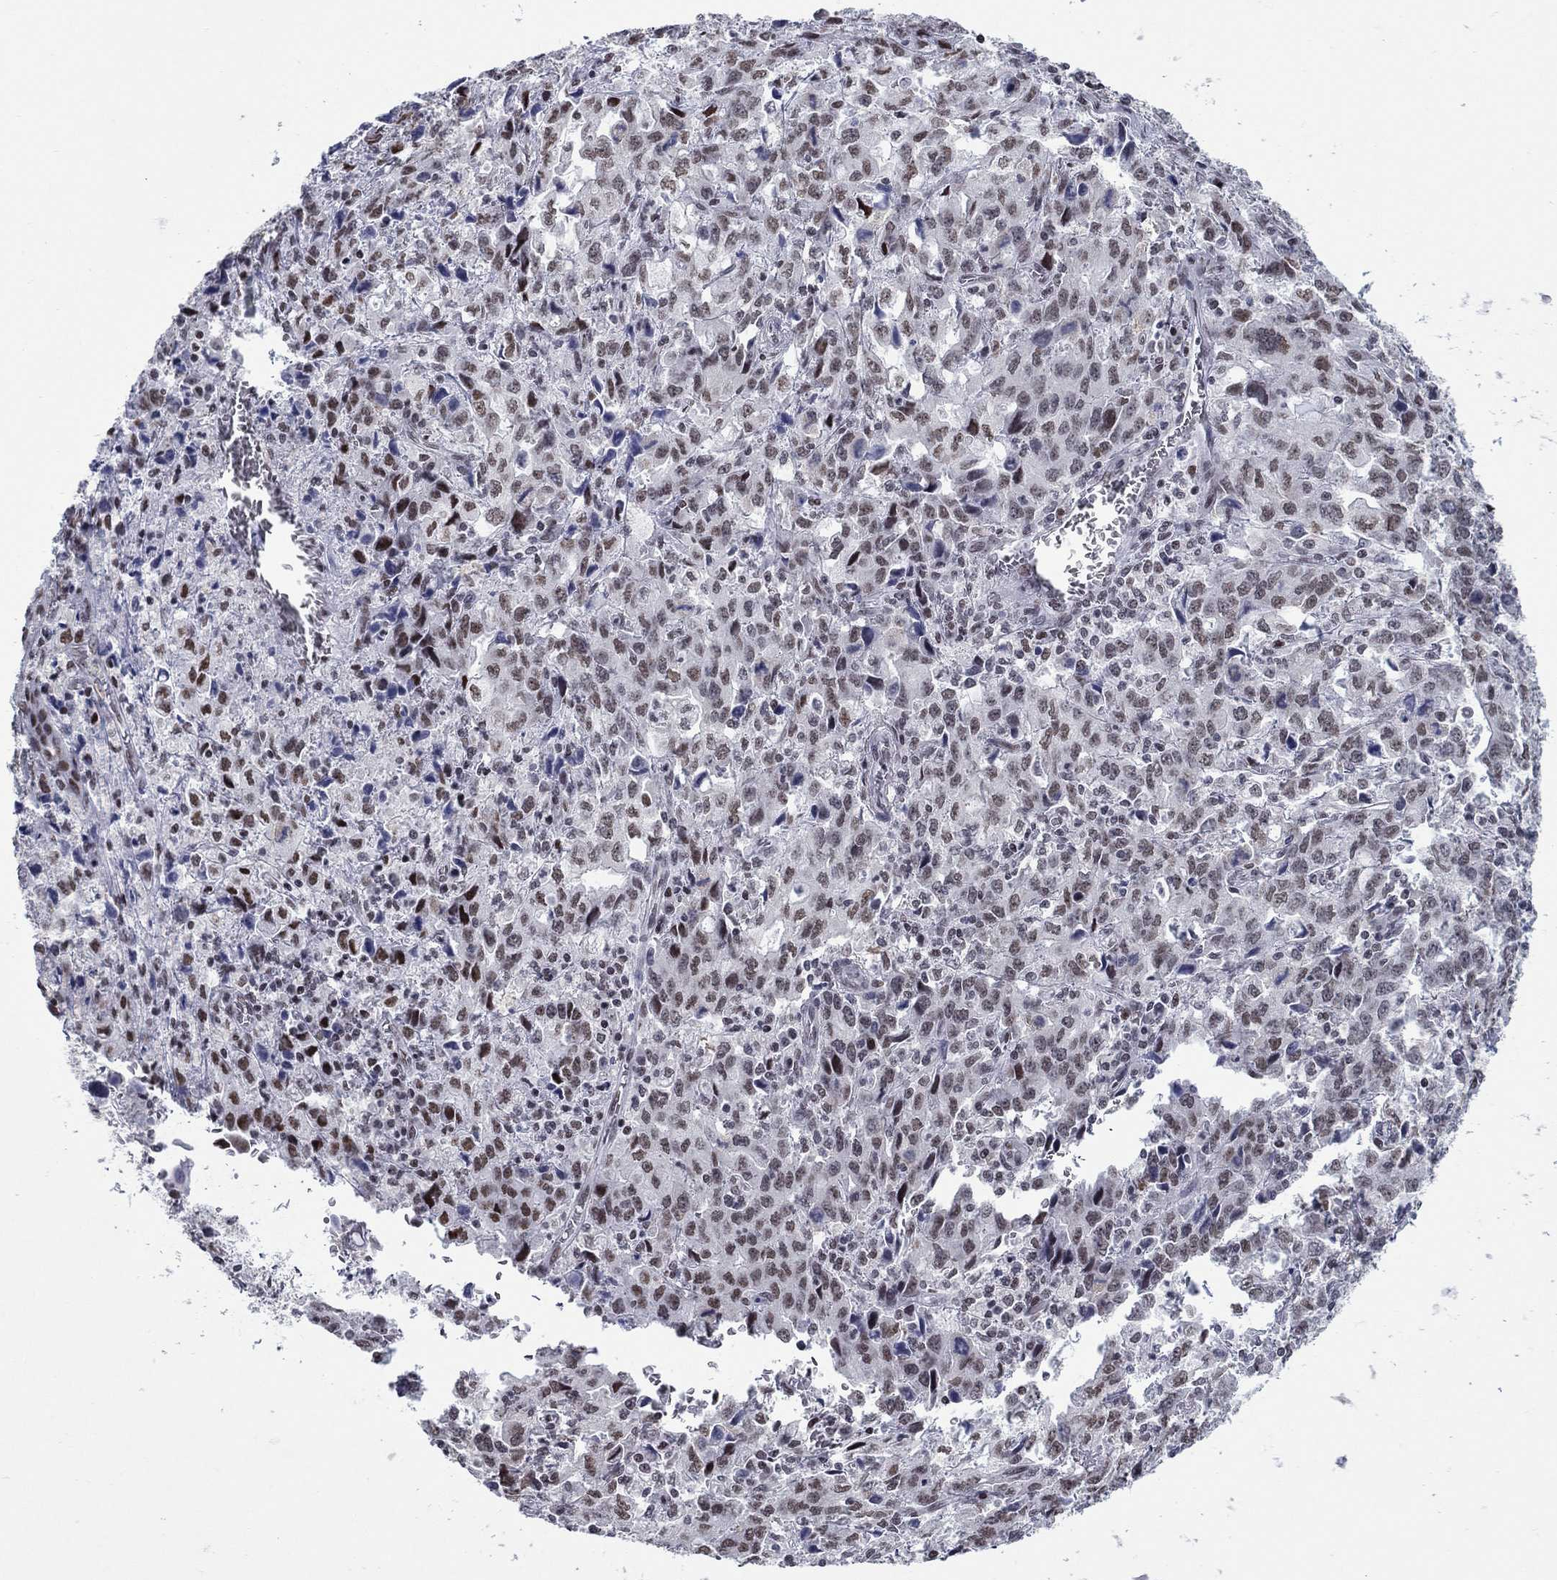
{"staining": {"intensity": "moderate", "quantity": "<25%", "location": "nuclear"}, "tissue": "stomach cancer", "cell_type": "Tumor cells", "image_type": "cancer", "snomed": [{"axis": "morphology", "description": "Adenocarcinoma, NOS"}, {"axis": "topography", "description": "Stomach, upper"}], "caption": "High-magnification brightfield microscopy of stomach adenocarcinoma stained with DAB (brown) and counterstained with hematoxylin (blue). tumor cells exhibit moderate nuclear expression is seen in about<25% of cells. The staining was performed using DAB (3,3'-diaminobenzidine) to visualize the protein expression in brown, while the nuclei were stained in blue with hematoxylin (Magnification: 20x).", "gene": "NPAS3", "patient": {"sex": "male", "age": 85}}